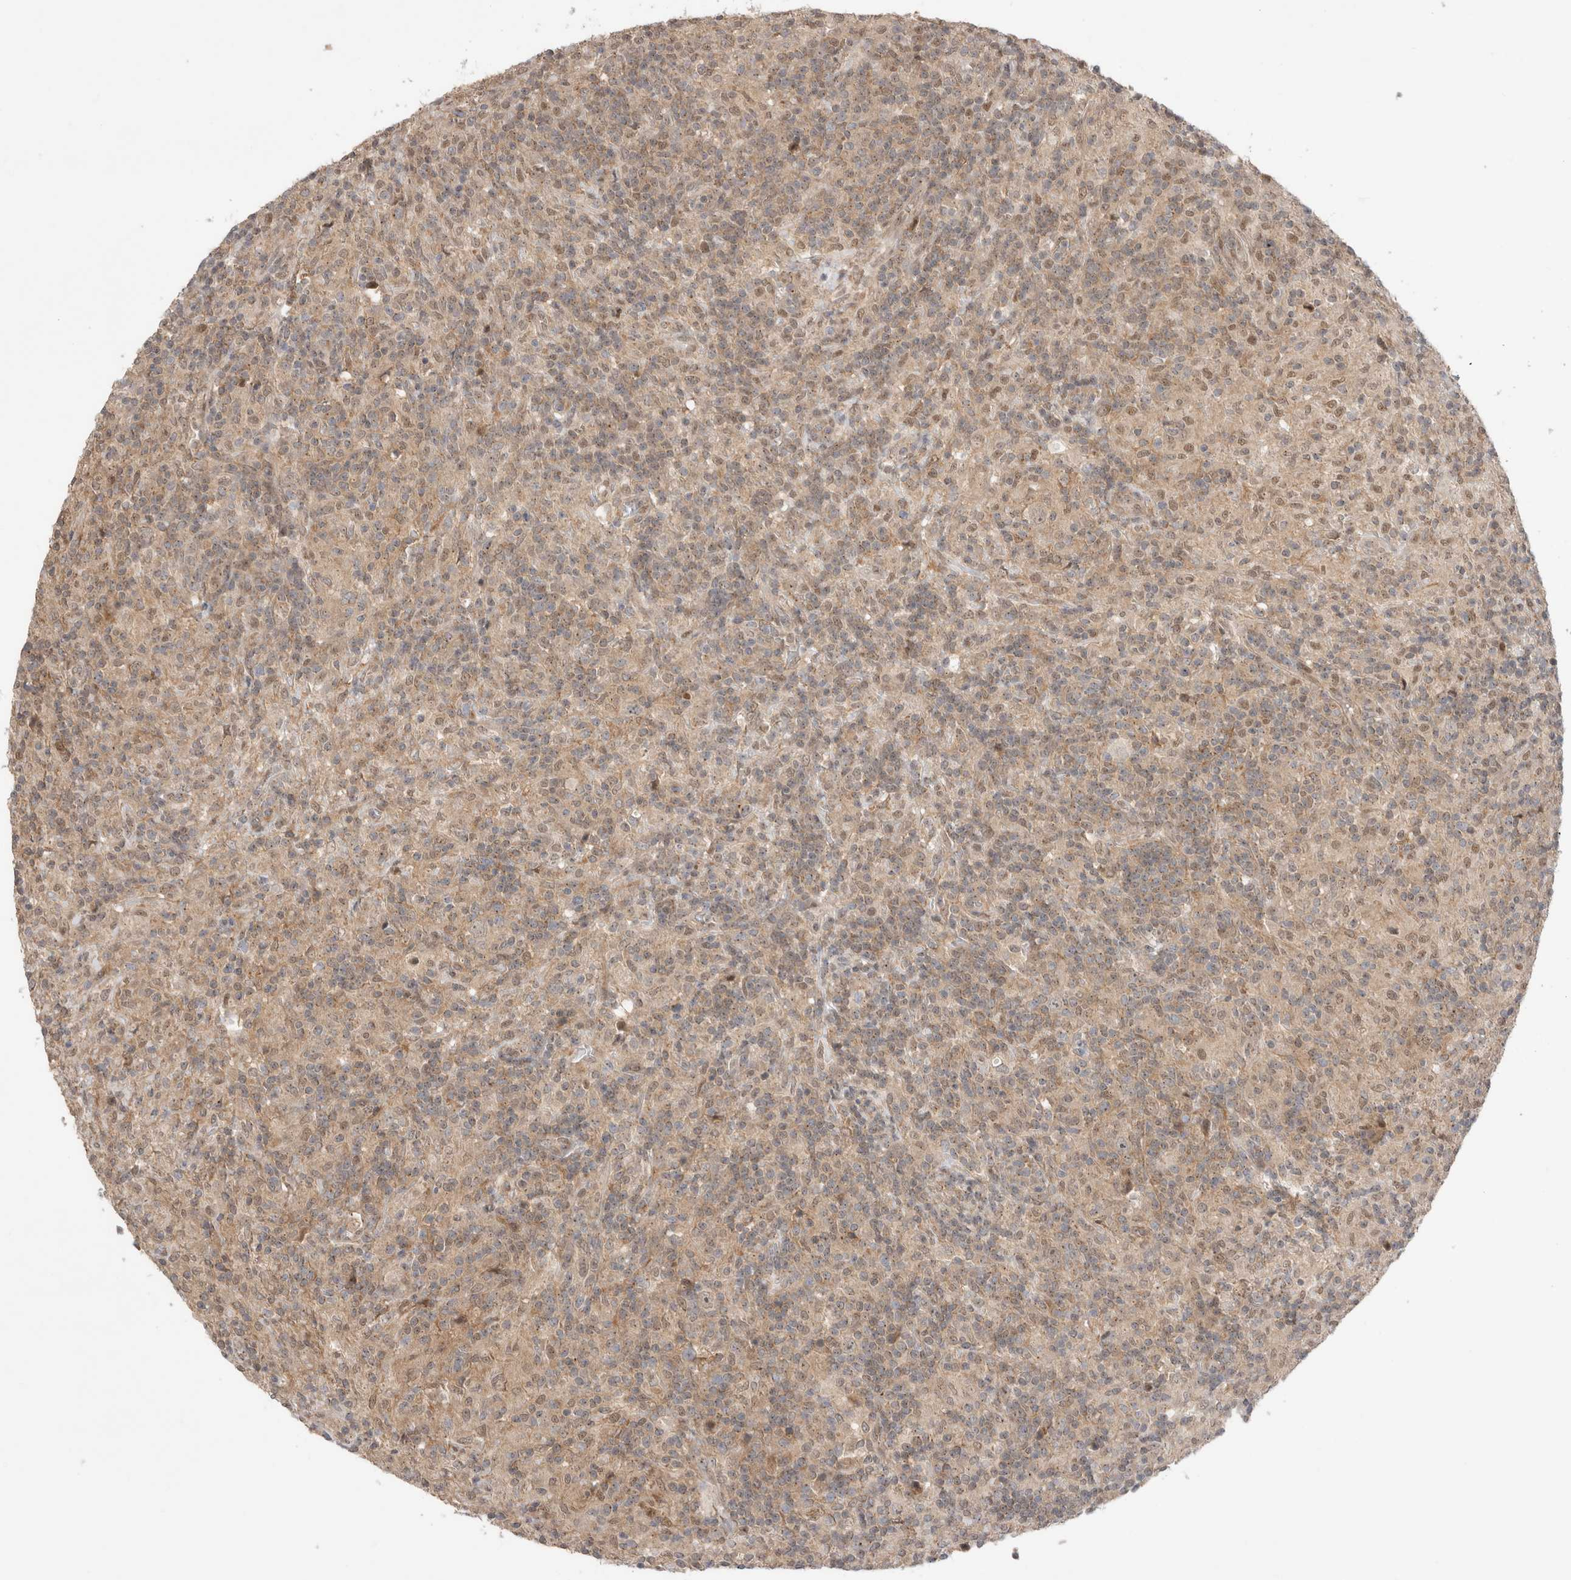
{"staining": {"intensity": "negative", "quantity": "none", "location": "none"}, "tissue": "lymphoma", "cell_type": "Tumor cells", "image_type": "cancer", "snomed": [{"axis": "morphology", "description": "Hodgkin's disease, NOS"}, {"axis": "topography", "description": "Lymph node"}], "caption": "Immunohistochemical staining of lymphoma demonstrates no significant staining in tumor cells.", "gene": "SLC29A1", "patient": {"sex": "male", "age": 70}}